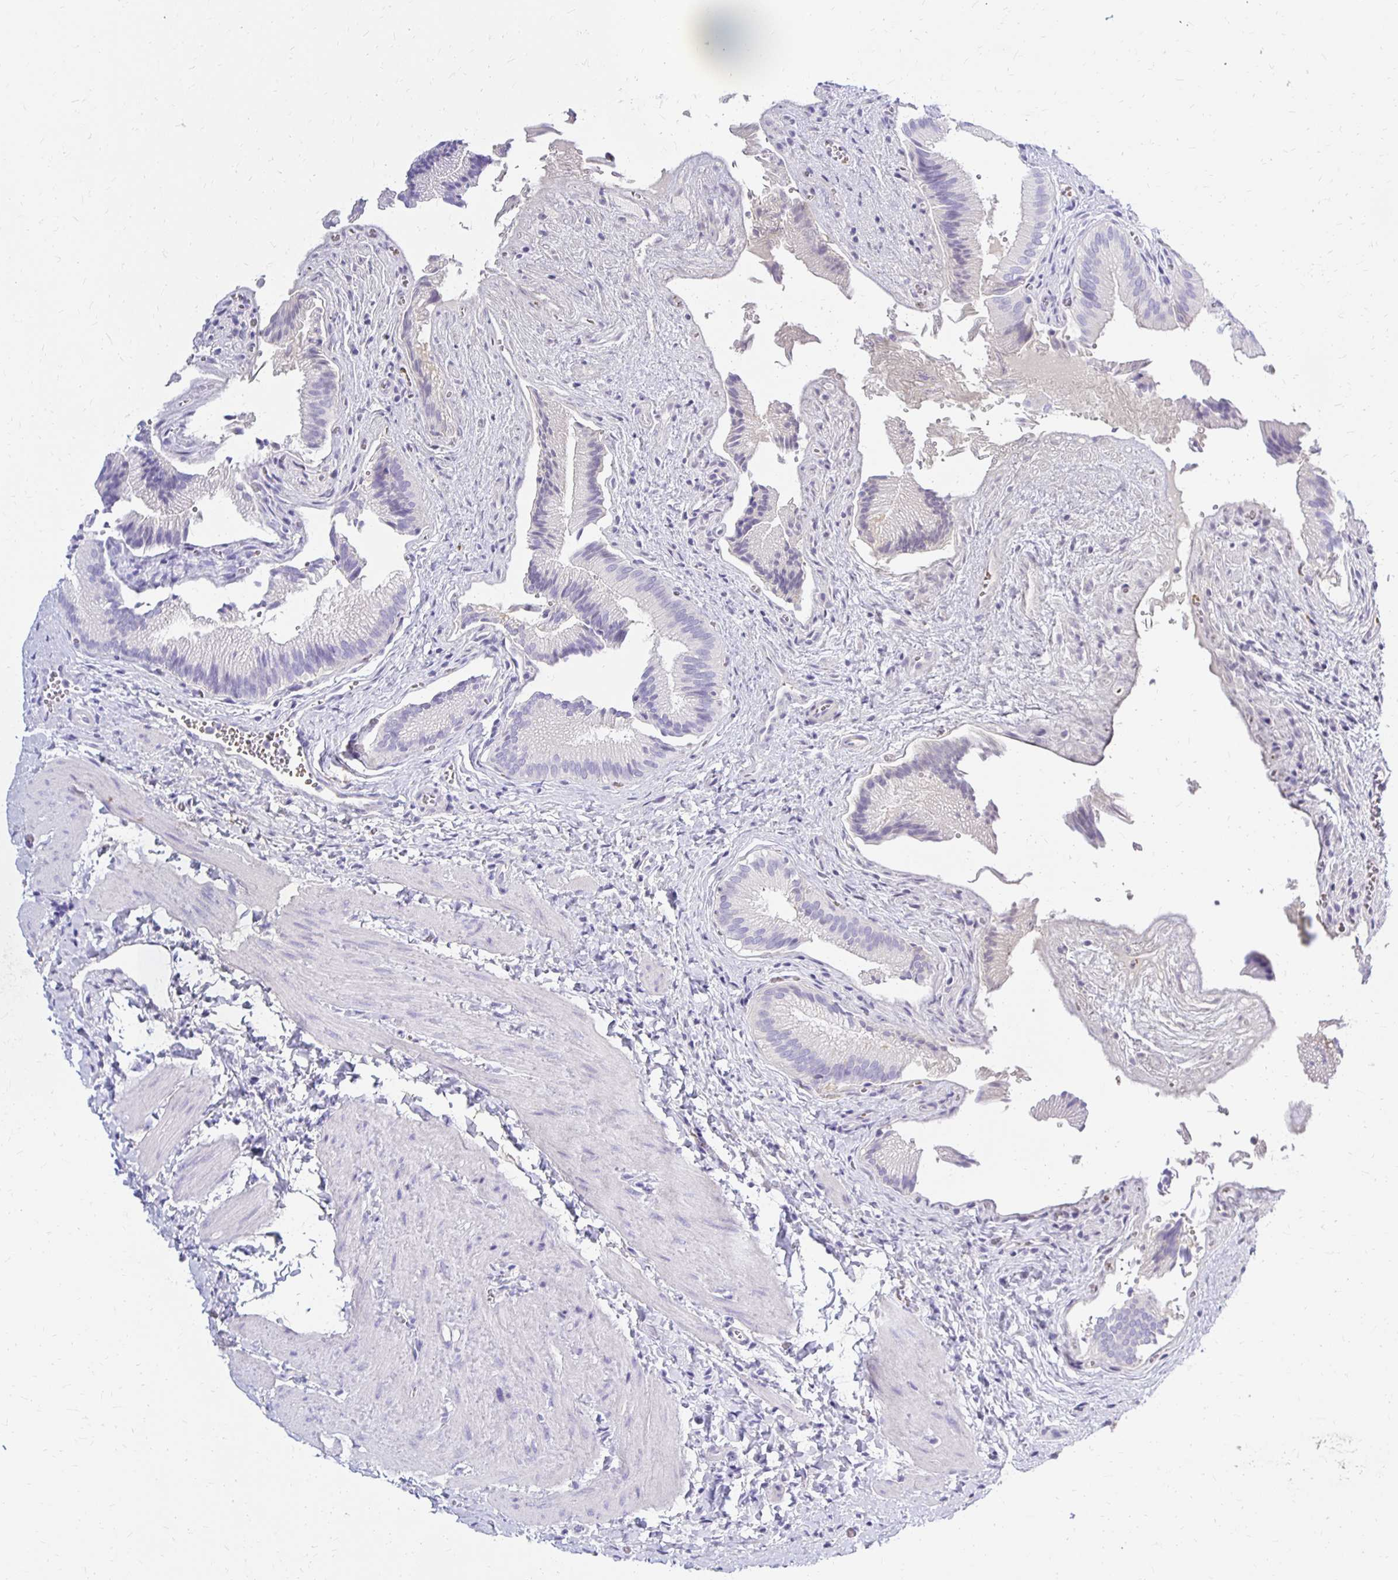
{"staining": {"intensity": "negative", "quantity": "none", "location": "none"}, "tissue": "gallbladder", "cell_type": "Glandular cells", "image_type": "normal", "snomed": [{"axis": "morphology", "description": "Normal tissue, NOS"}, {"axis": "topography", "description": "Gallbladder"}], "caption": "This is an immunohistochemistry image of normal human gallbladder. There is no staining in glandular cells.", "gene": "FNTB", "patient": {"sex": "male", "age": 17}}